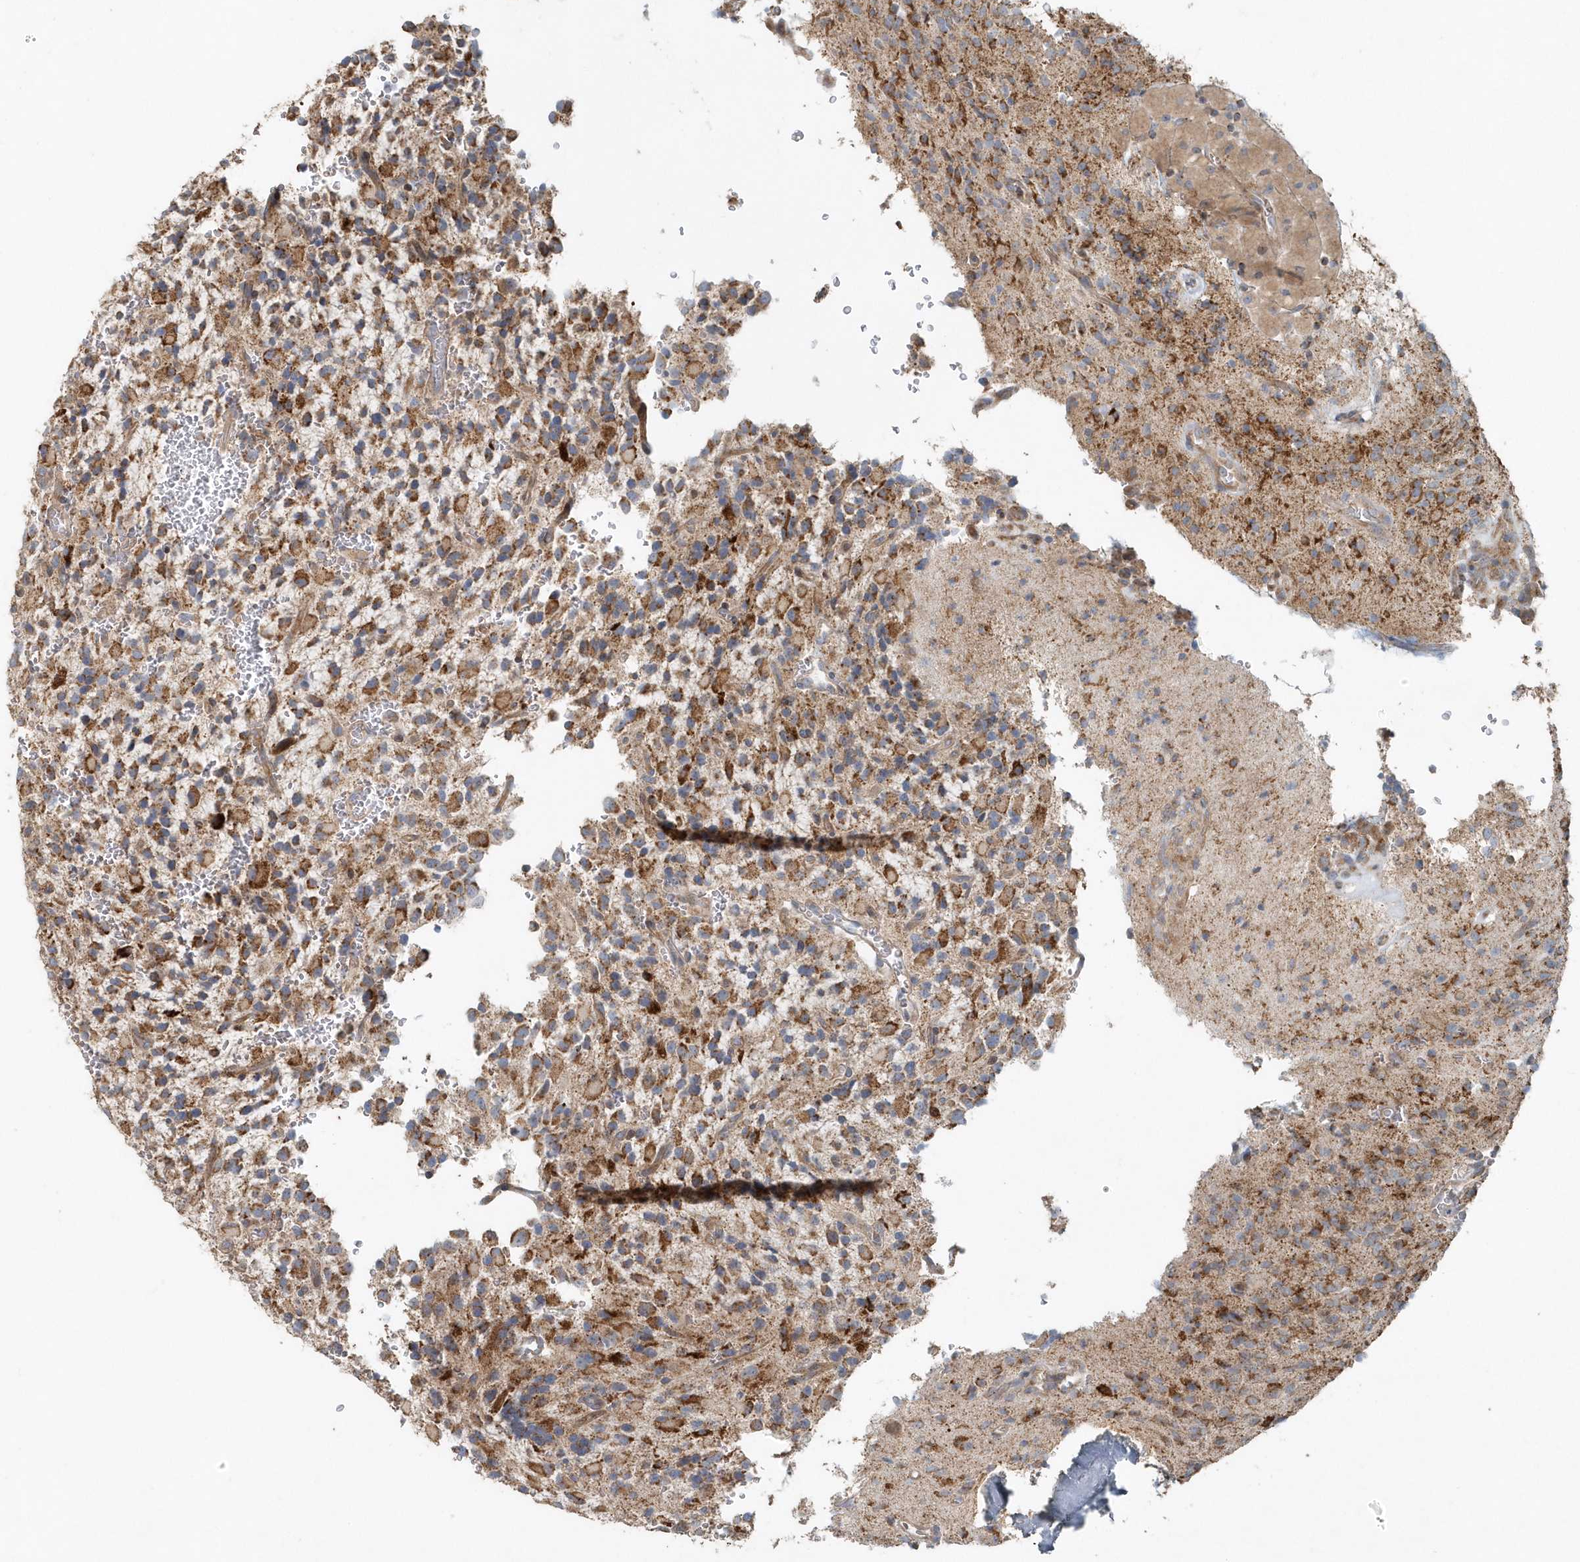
{"staining": {"intensity": "moderate", "quantity": ">75%", "location": "cytoplasmic/membranous"}, "tissue": "glioma", "cell_type": "Tumor cells", "image_type": "cancer", "snomed": [{"axis": "morphology", "description": "Glioma, malignant, High grade"}, {"axis": "topography", "description": "Brain"}], "caption": "Immunohistochemistry (IHC) (DAB (3,3'-diaminobenzidine)) staining of human glioma demonstrates moderate cytoplasmic/membranous protein expression in approximately >75% of tumor cells.", "gene": "MMUT", "patient": {"sex": "male", "age": 34}}